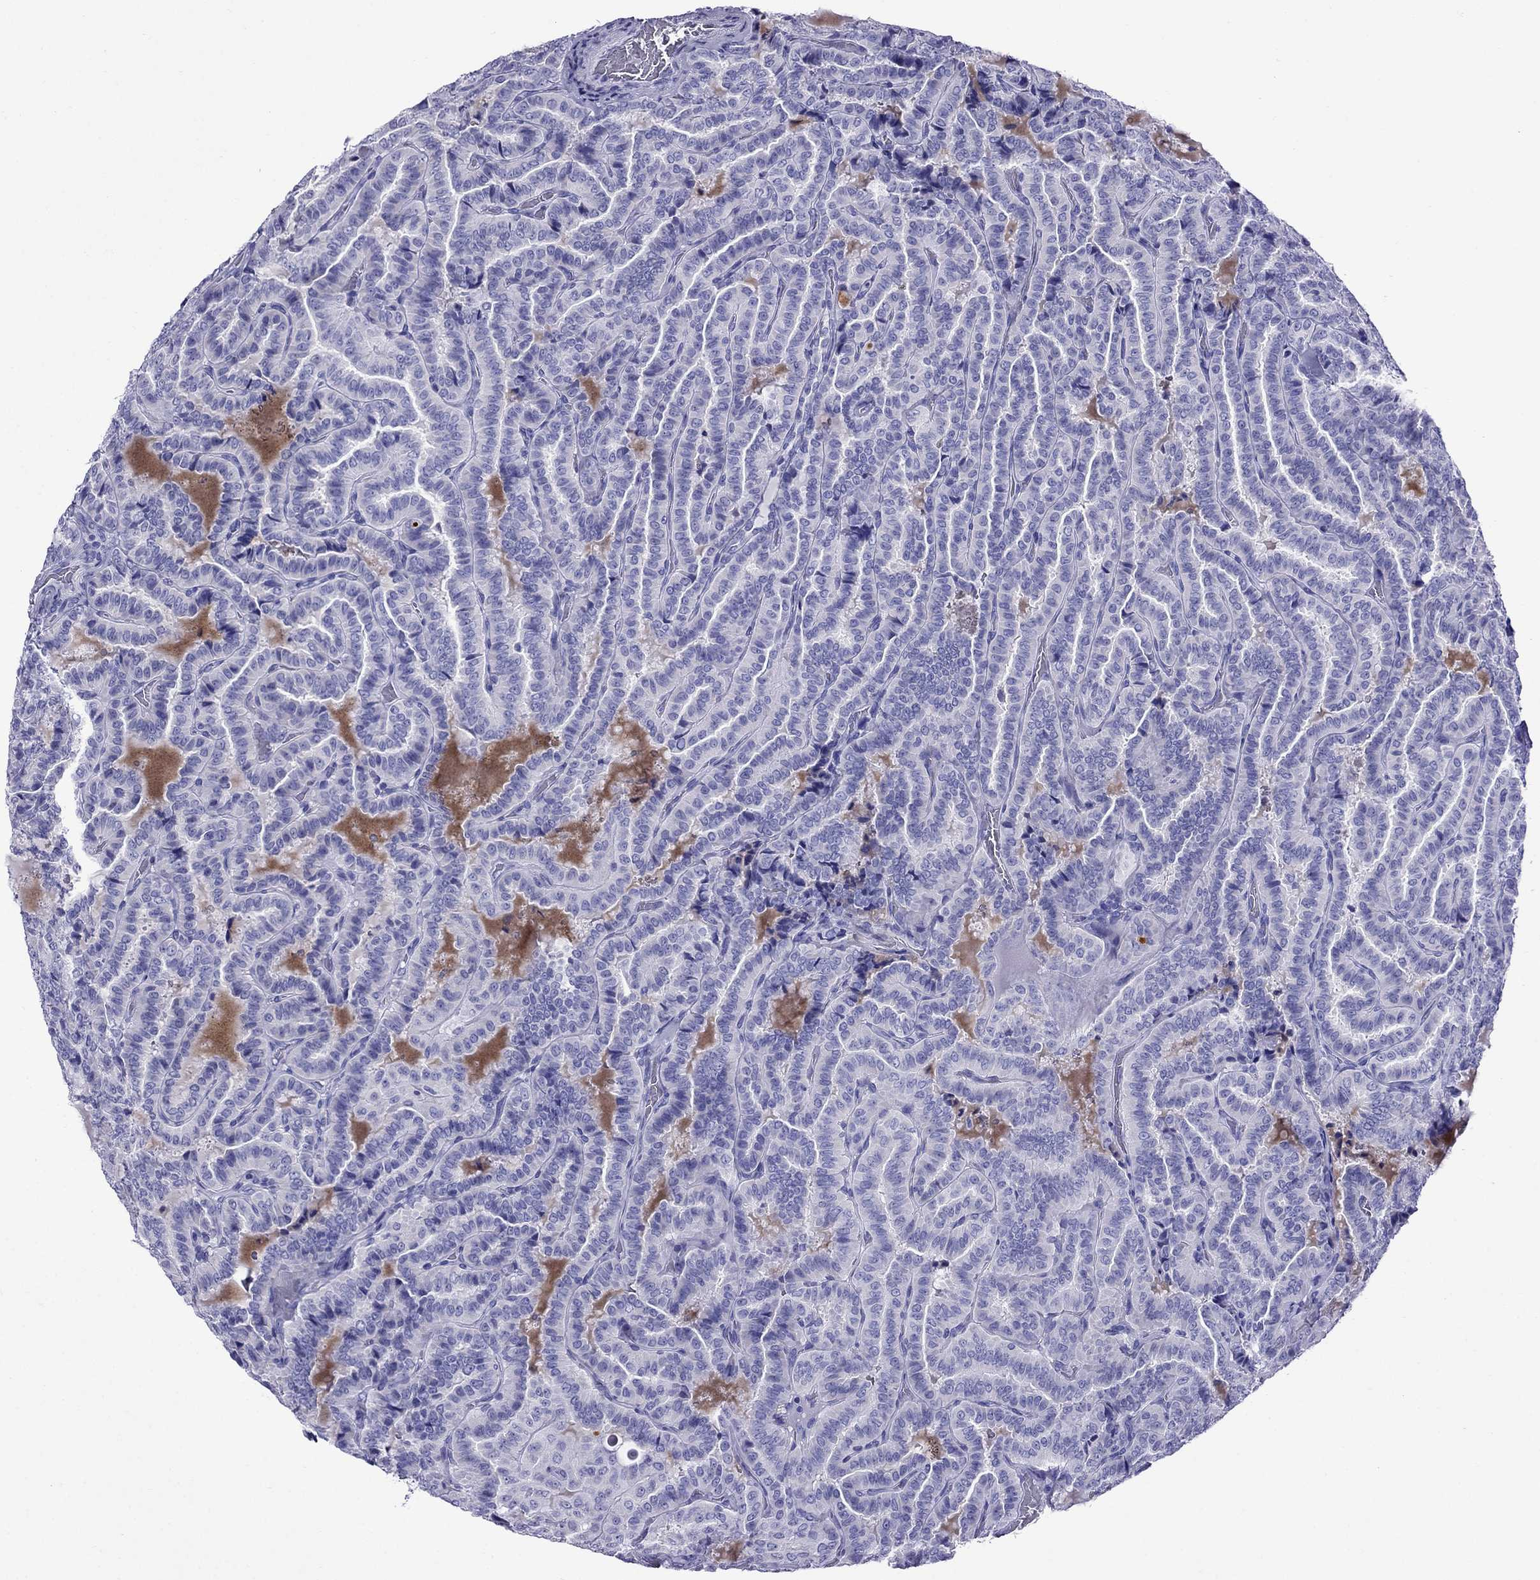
{"staining": {"intensity": "negative", "quantity": "none", "location": "none"}, "tissue": "thyroid cancer", "cell_type": "Tumor cells", "image_type": "cancer", "snomed": [{"axis": "morphology", "description": "Papillary adenocarcinoma, NOS"}, {"axis": "topography", "description": "Thyroid gland"}], "caption": "There is no significant expression in tumor cells of thyroid cancer (papillary adenocarcinoma). Nuclei are stained in blue.", "gene": "CRYBA1", "patient": {"sex": "female", "age": 39}}